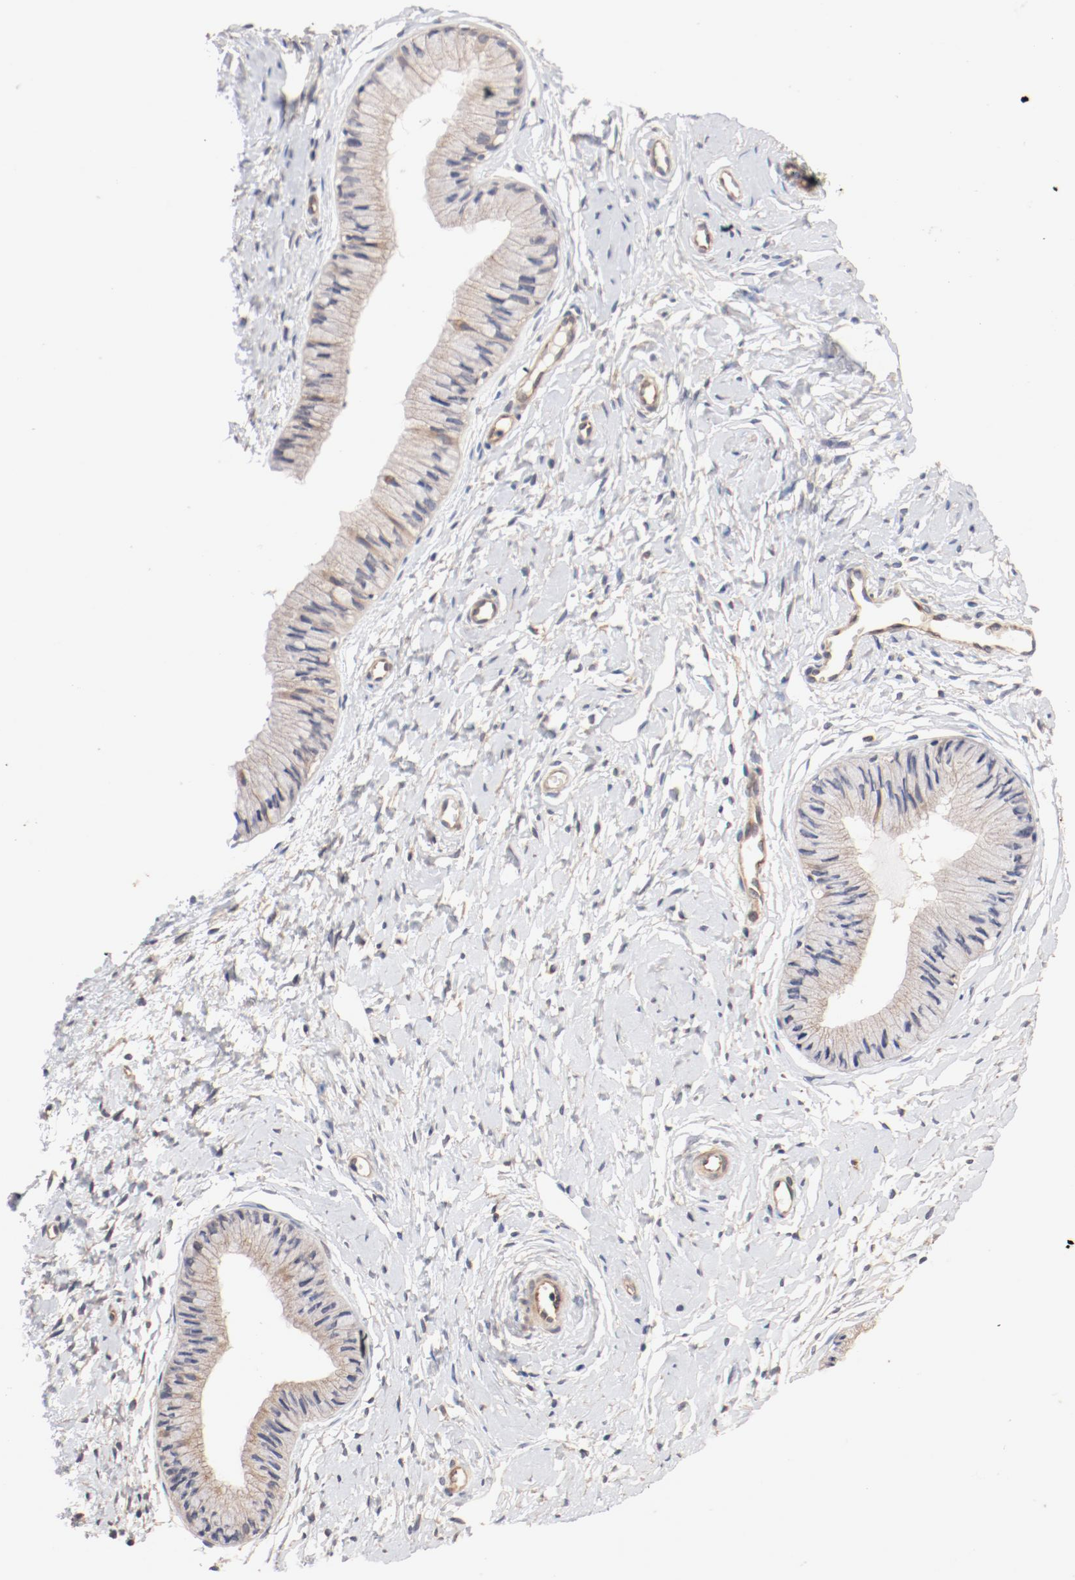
{"staining": {"intensity": "weak", "quantity": ">75%", "location": "cytoplasmic/membranous"}, "tissue": "cervix", "cell_type": "Glandular cells", "image_type": "normal", "snomed": [{"axis": "morphology", "description": "Normal tissue, NOS"}, {"axis": "topography", "description": "Cervix"}], "caption": "Immunohistochemistry (IHC) image of benign human cervix stained for a protein (brown), which exhibits low levels of weak cytoplasmic/membranous positivity in approximately >75% of glandular cells.", "gene": "UBE2J1", "patient": {"sex": "female", "age": 46}}